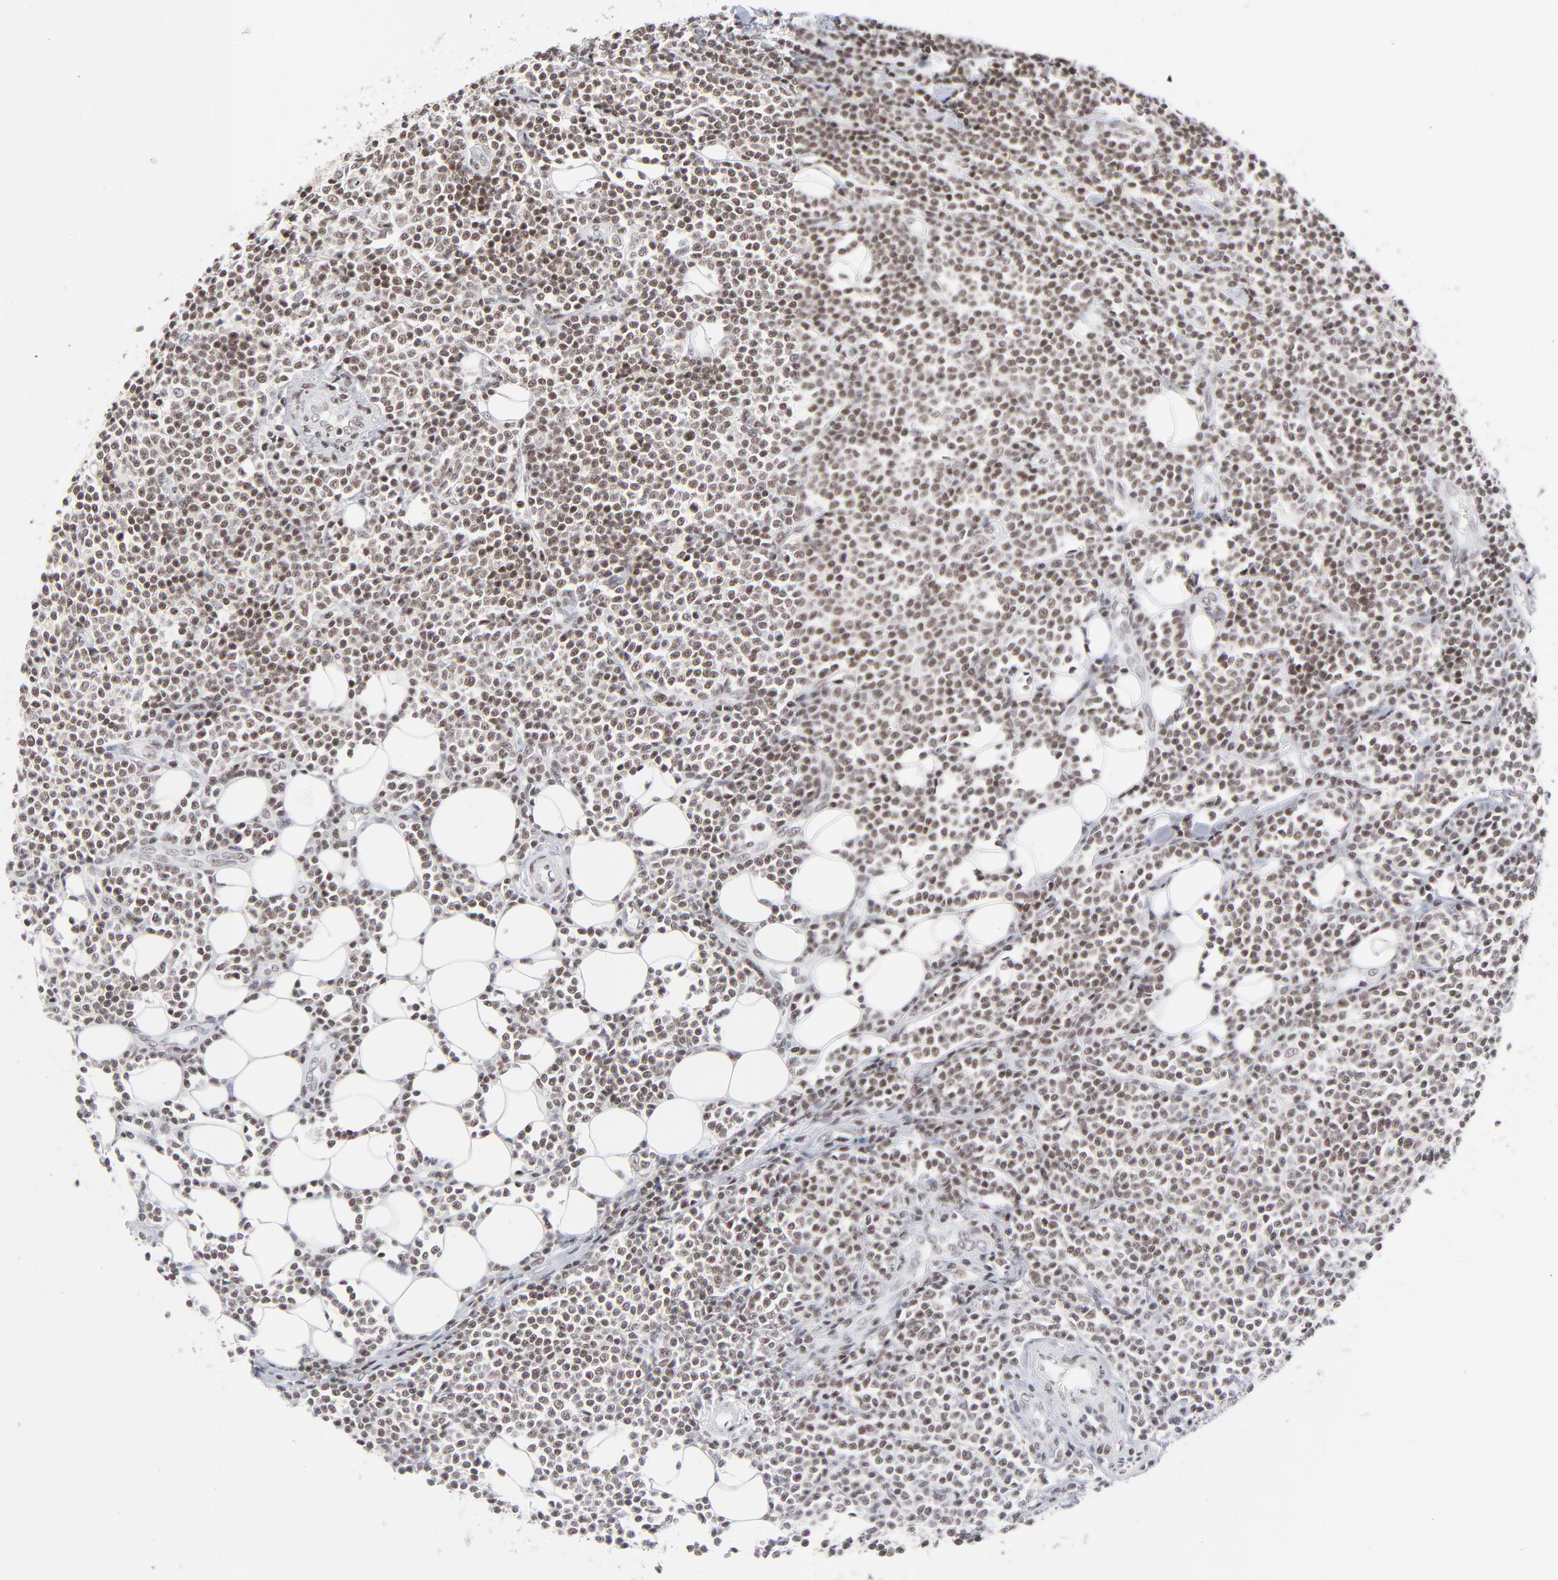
{"staining": {"intensity": "weak", "quantity": ">75%", "location": "nuclear"}, "tissue": "lymphoma", "cell_type": "Tumor cells", "image_type": "cancer", "snomed": [{"axis": "morphology", "description": "Malignant lymphoma, non-Hodgkin's type, Low grade"}, {"axis": "topography", "description": "Soft tissue"}], "caption": "Malignant lymphoma, non-Hodgkin's type (low-grade) stained for a protein (brown) displays weak nuclear positive staining in about >75% of tumor cells.", "gene": "ZNF143", "patient": {"sex": "male", "age": 92}}